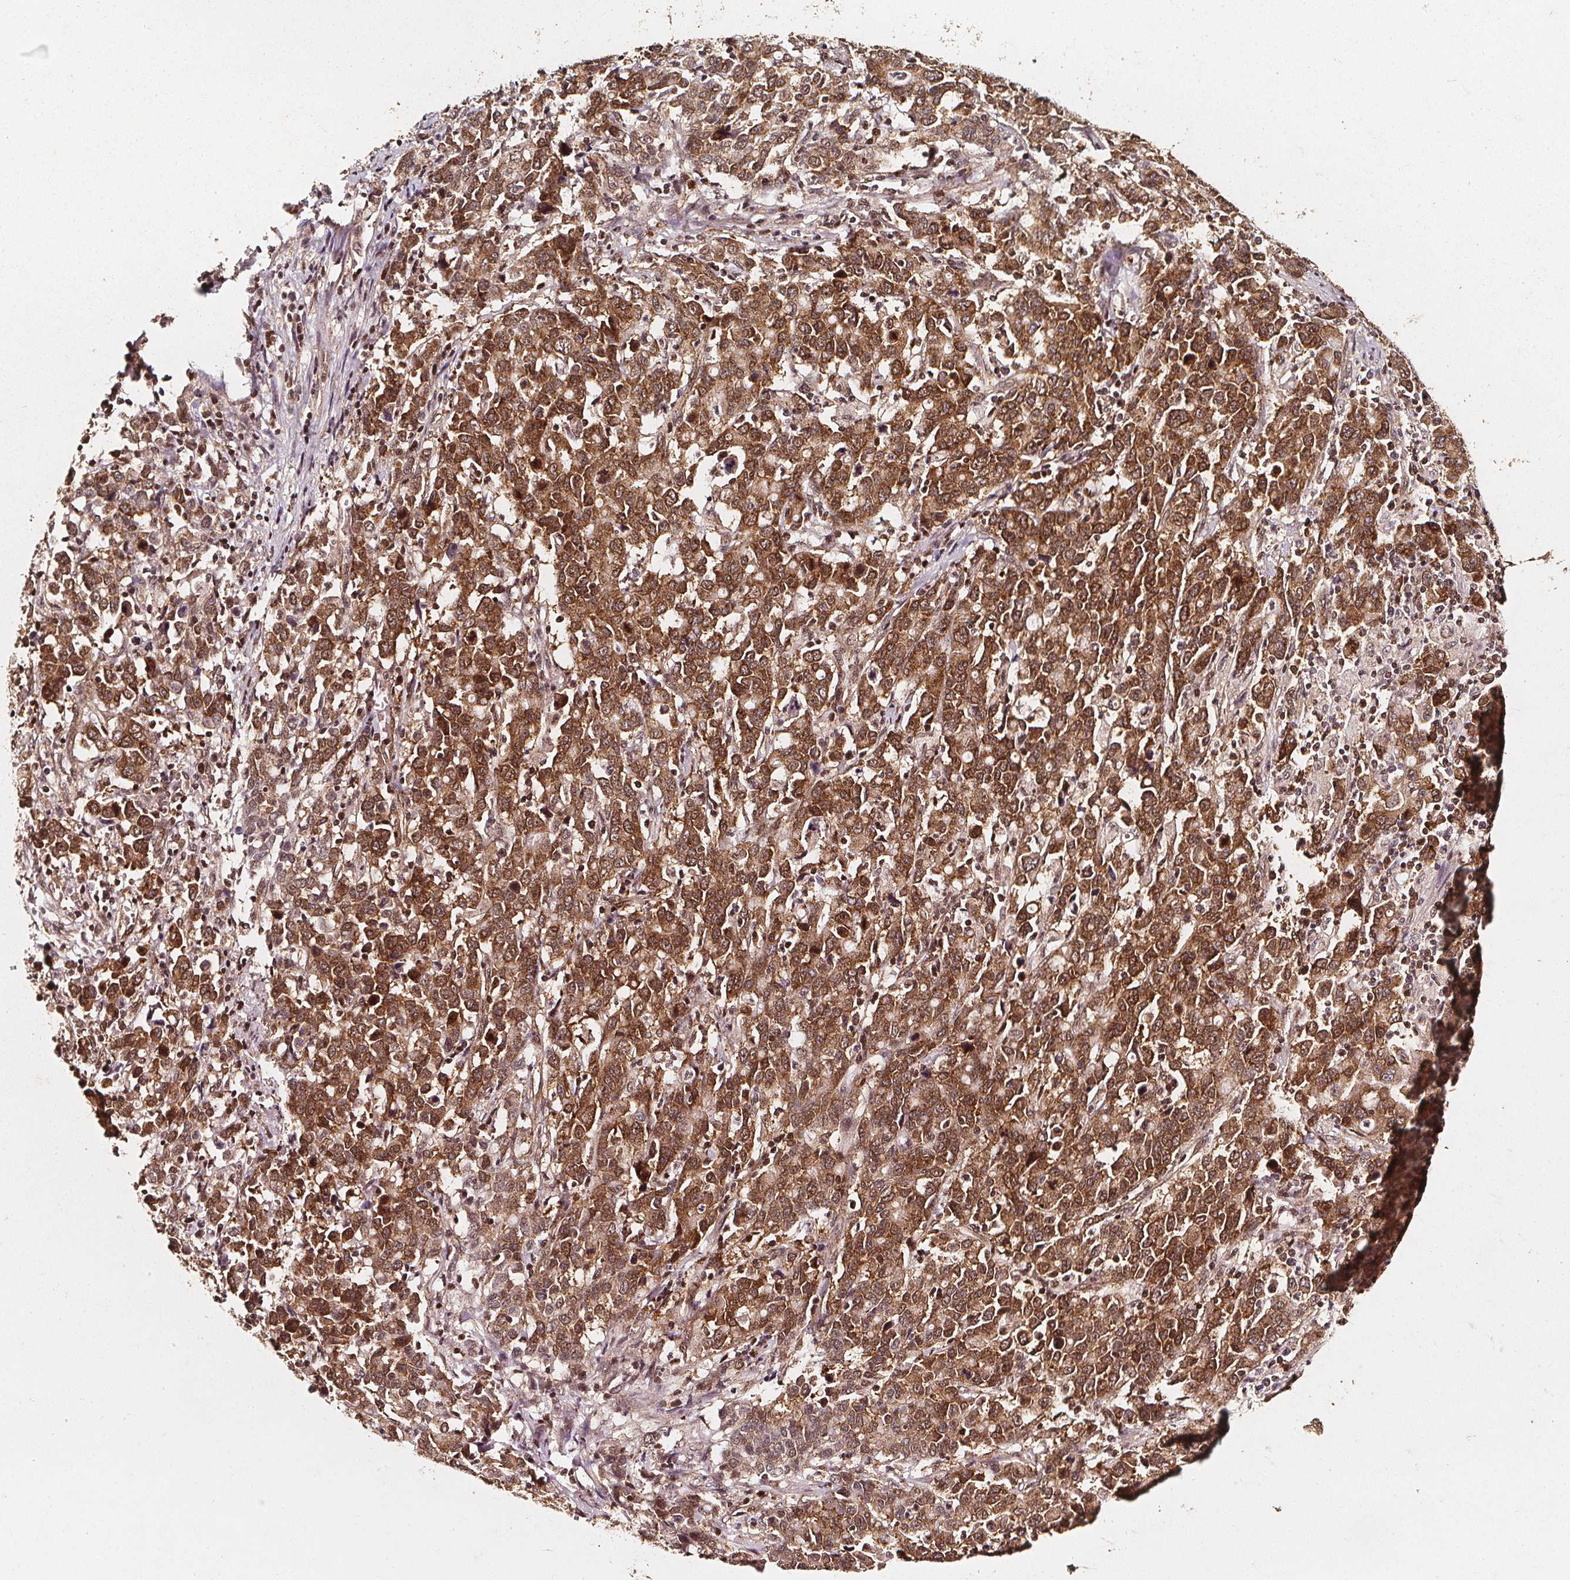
{"staining": {"intensity": "moderate", "quantity": ">75%", "location": "cytoplasmic/membranous,nuclear"}, "tissue": "stomach cancer", "cell_type": "Tumor cells", "image_type": "cancer", "snomed": [{"axis": "morphology", "description": "Adenocarcinoma, NOS"}, {"axis": "topography", "description": "Stomach, upper"}], "caption": "Immunohistochemistry photomicrograph of neoplastic tissue: human adenocarcinoma (stomach) stained using immunohistochemistry exhibits medium levels of moderate protein expression localized specifically in the cytoplasmic/membranous and nuclear of tumor cells, appearing as a cytoplasmic/membranous and nuclear brown color.", "gene": "SMN1", "patient": {"sex": "male", "age": 69}}